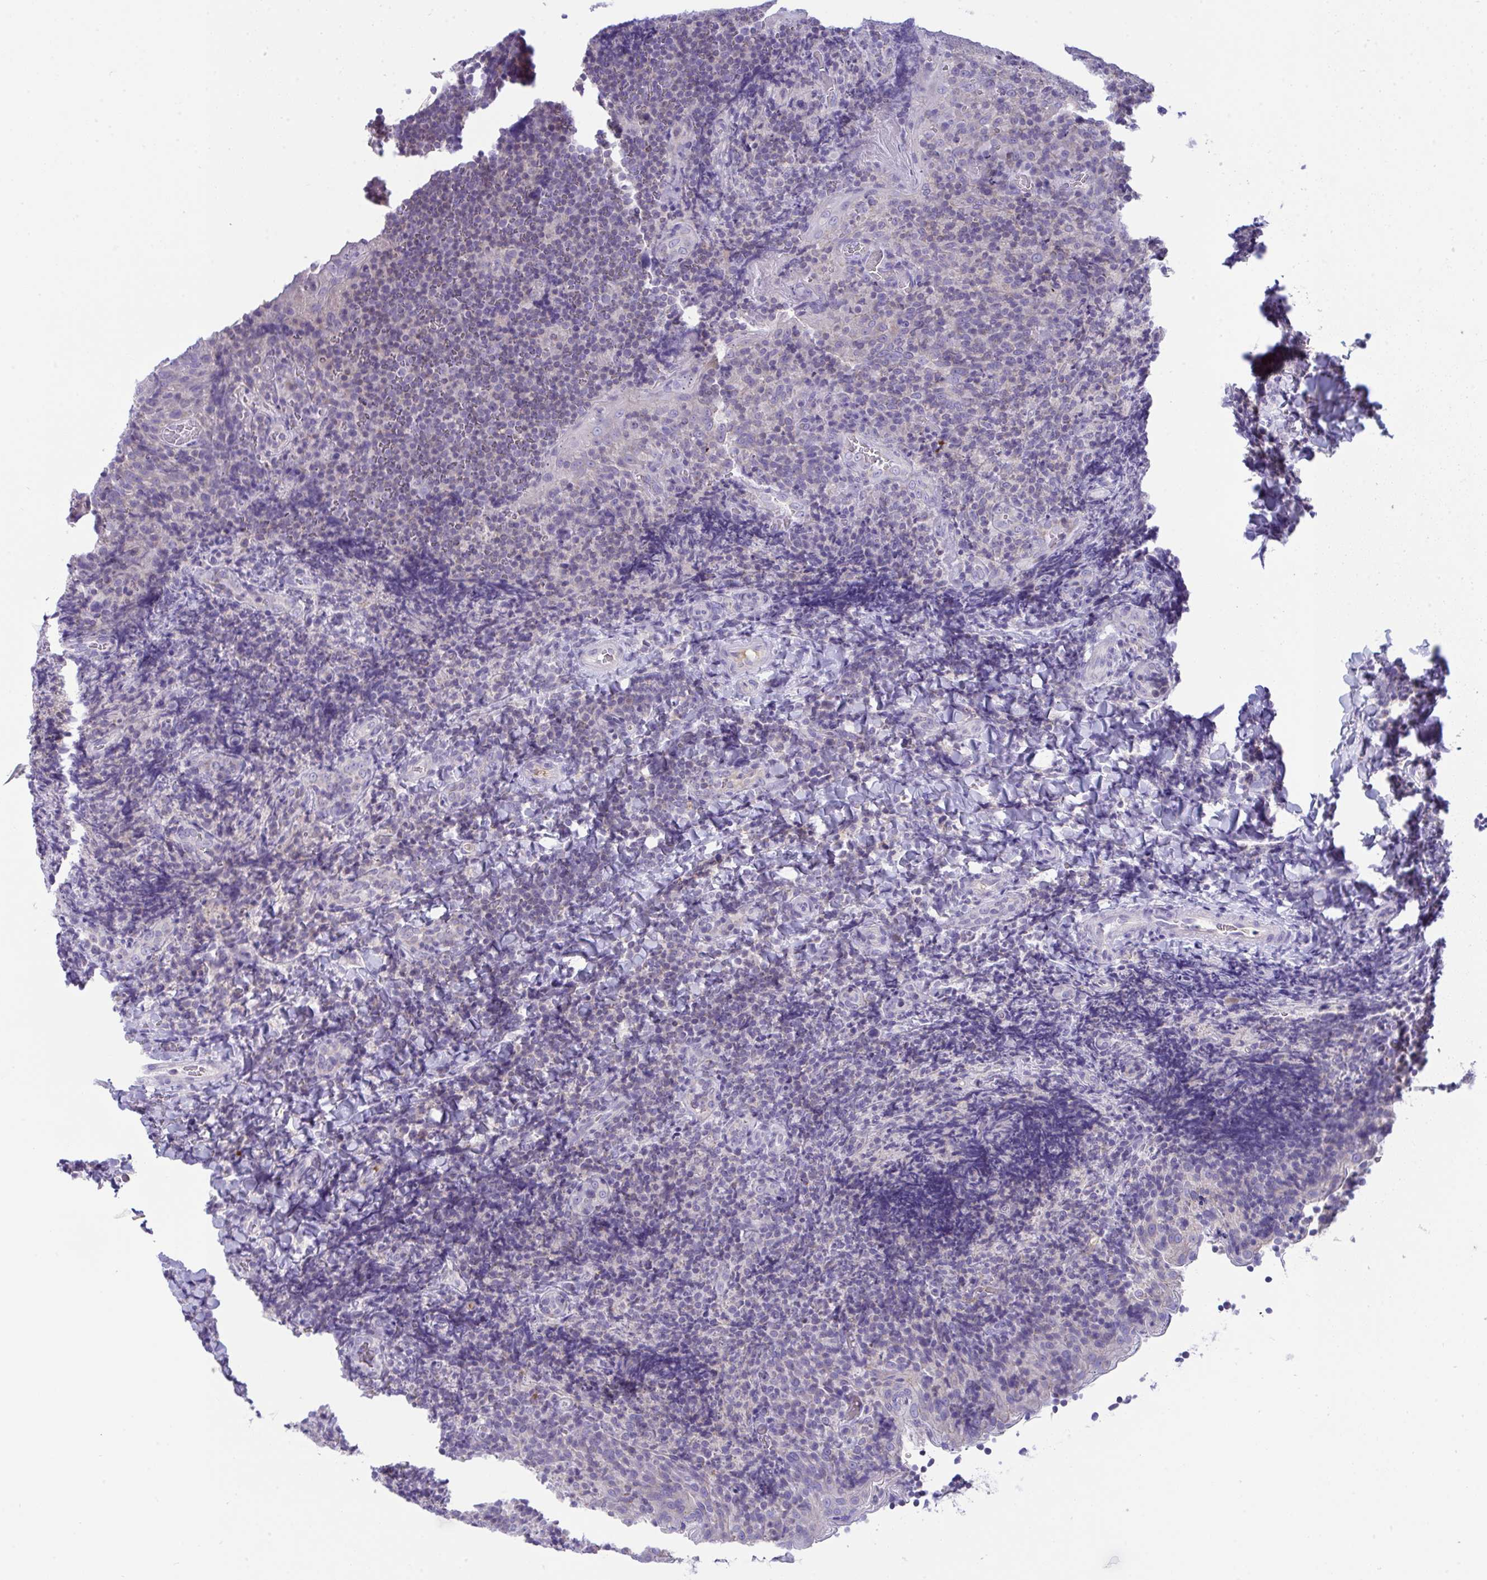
{"staining": {"intensity": "negative", "quantity": "none", "location": "none"}, "tissue": "tonsil", "cell_type": "Germinal center cells", "image_type": "normal", "snomed": [{"axis": "morphology", "description": "Normal tissue, NOS"}, {"axis": "topography", "description": "Tonsil"}], "caption": "This histopathology image is of normal tonsil stained with immunohistochemistry to label a protein in brown with the nuclei are counter-stained blue. There is no expression in germinal center cells.", "gene": "PLA2G12B", "patient": {"sex": "male", "age": 17}}